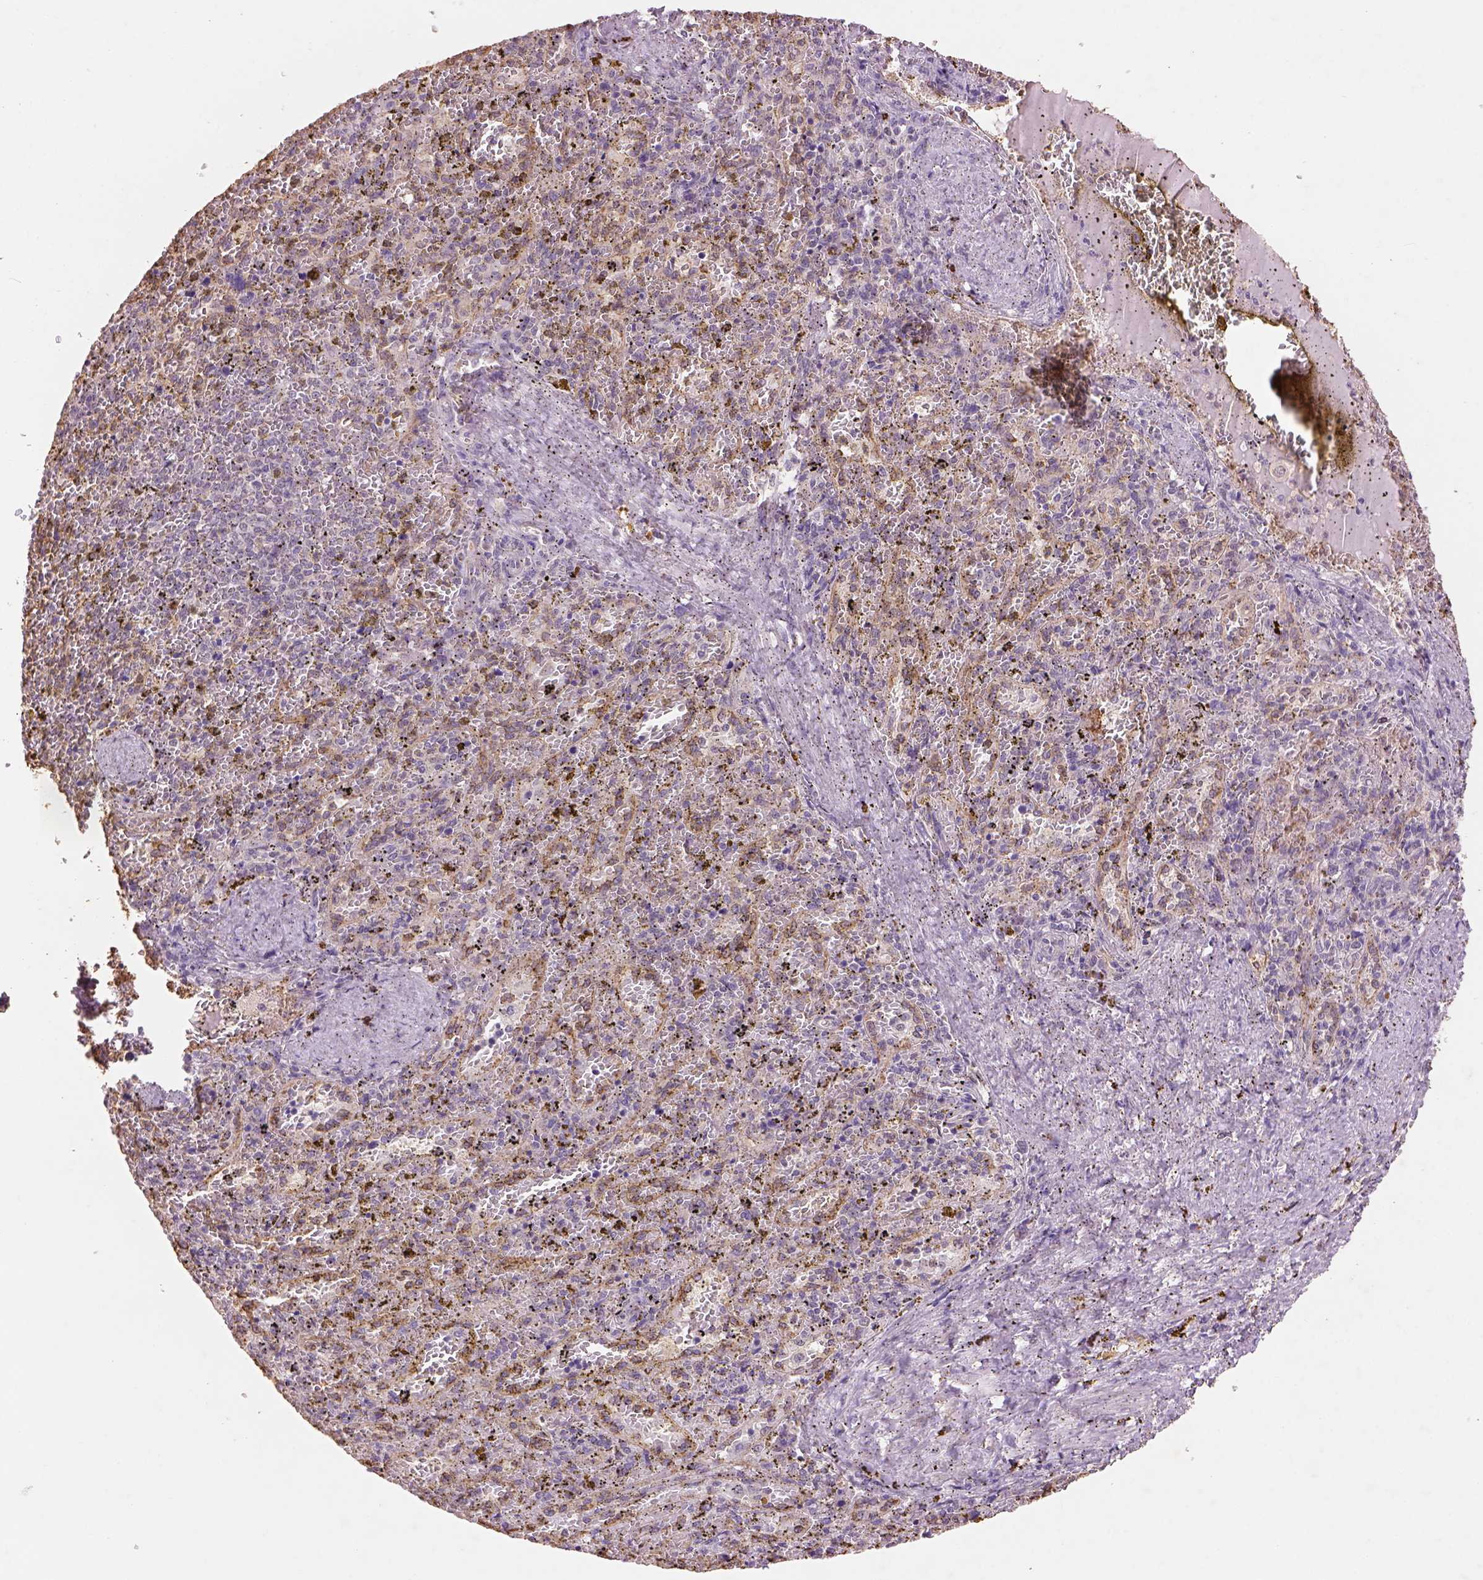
{"staining": {"intensity": "negative", "quantity": "none", "location": "none"}, "tissue": "spleen", "cell_type": "Cells in red pulp", "image_type": "normal", "snomed": [{"axis": "morphology", "description": "Normal tissue, NOS"}, {"axis": "topography", "description": "Spleen"}], "caption": "This is an immunohistochemistry (IHC) photomicrograph of normal human spleen. There is no expression in cells in red pulp.", "gene": "AP2B1", "patient": {"sex": "female", "age": 50}}